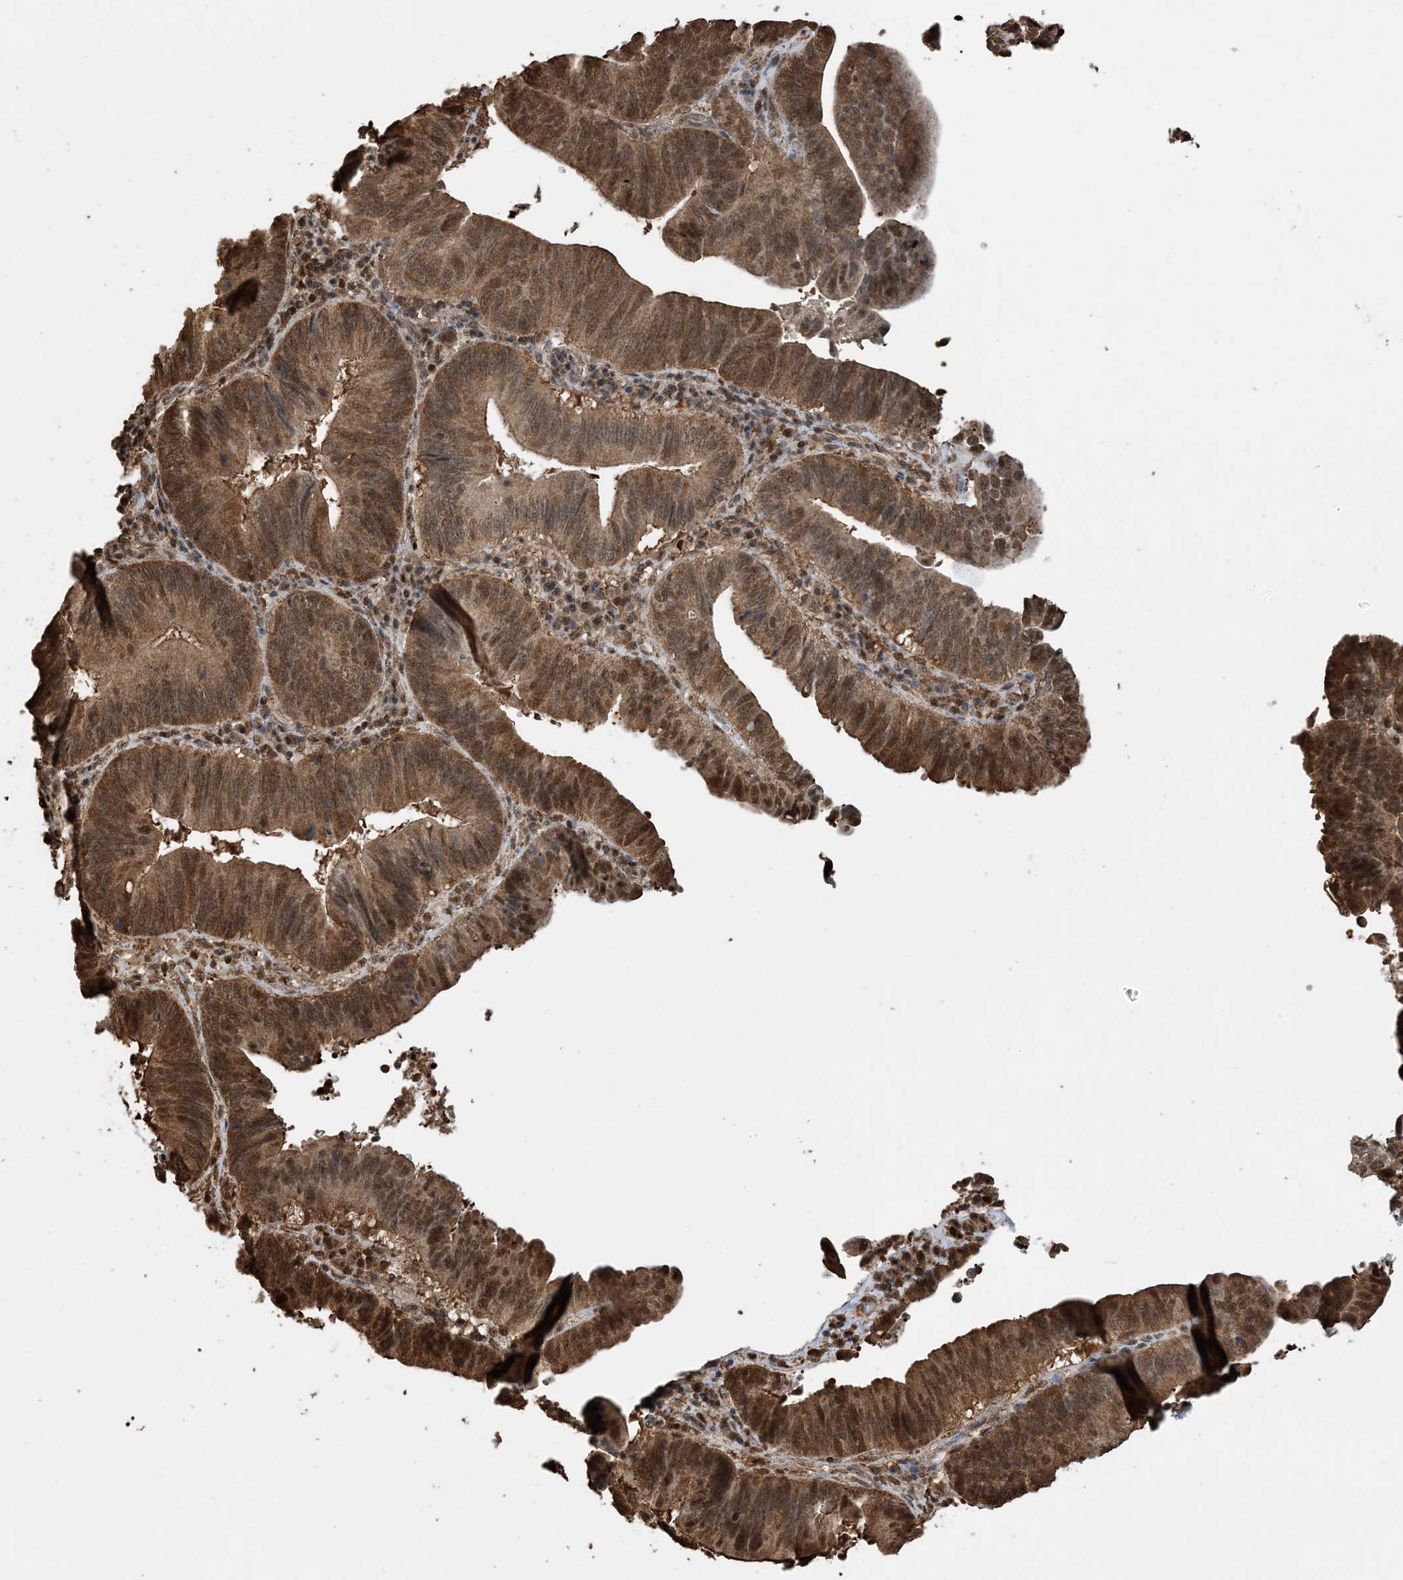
{"staining": {"intensity": "moderate", "quantity": ">75%", "location": "cytoplasmic/membranous,nuclear"}, "tissue": "pancreatic cancer", "cell_type": "Tumor cells", "image_type": "cancer", "snomed": [{"axis": "morphology", "description": "Adenocarcinoma, NOS"}, {"axis": "topography", "description": "Pancreas"}], "caption": "Approximately >75% of tumor cells in pancreatic cancer (adenocarcinoma) exhibit moderate cytoplasmic/membranous and nuclear protein expression as visualized by brown immunohistochemical staining.", "gene": "HSPA1A", "patient": {"sex": "male", "age": 63}}